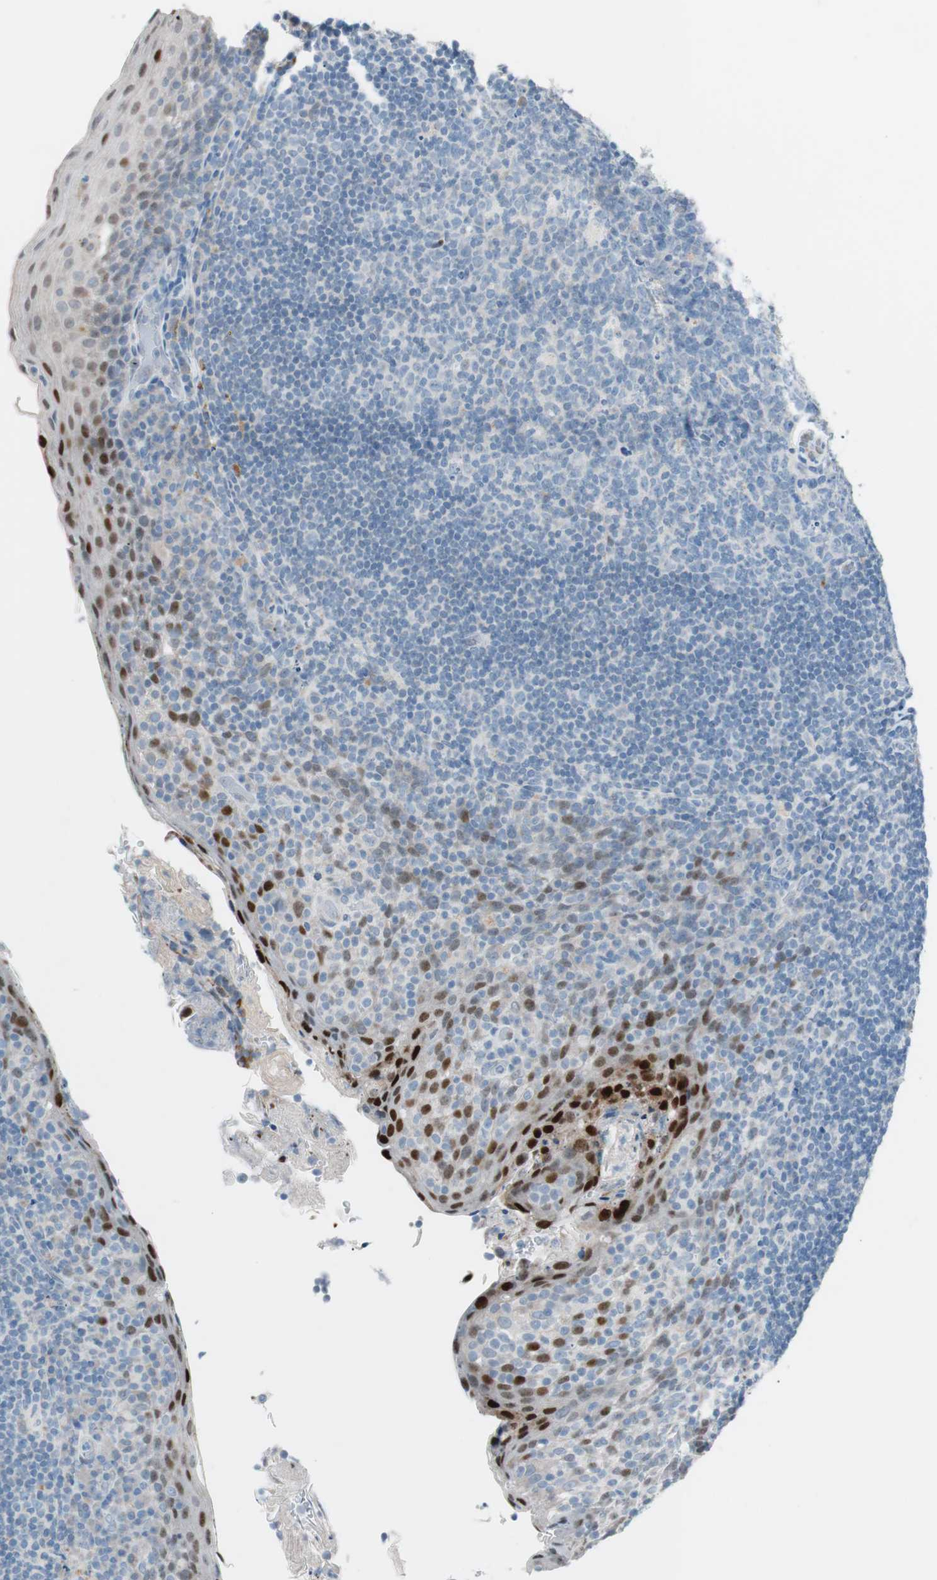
{"staining": {"intensity": "negative", "quantity": "none", "location": "none"}, "tissue": "tonsil", "cell_type": "Germinal center cells", "image_type": "normal", "snomed": [{"axis": "morphology", "description": "Normal tissue, NOS"}, {"axis": "topography", "description": "Tonsil"}], "caption": "Immunohistochemistry (IHC) of benign human tonsil demonstrates no positivity in germinal center cells.", "gene": "FOSL1", "patient": {"sex": "male", "age": 17}}